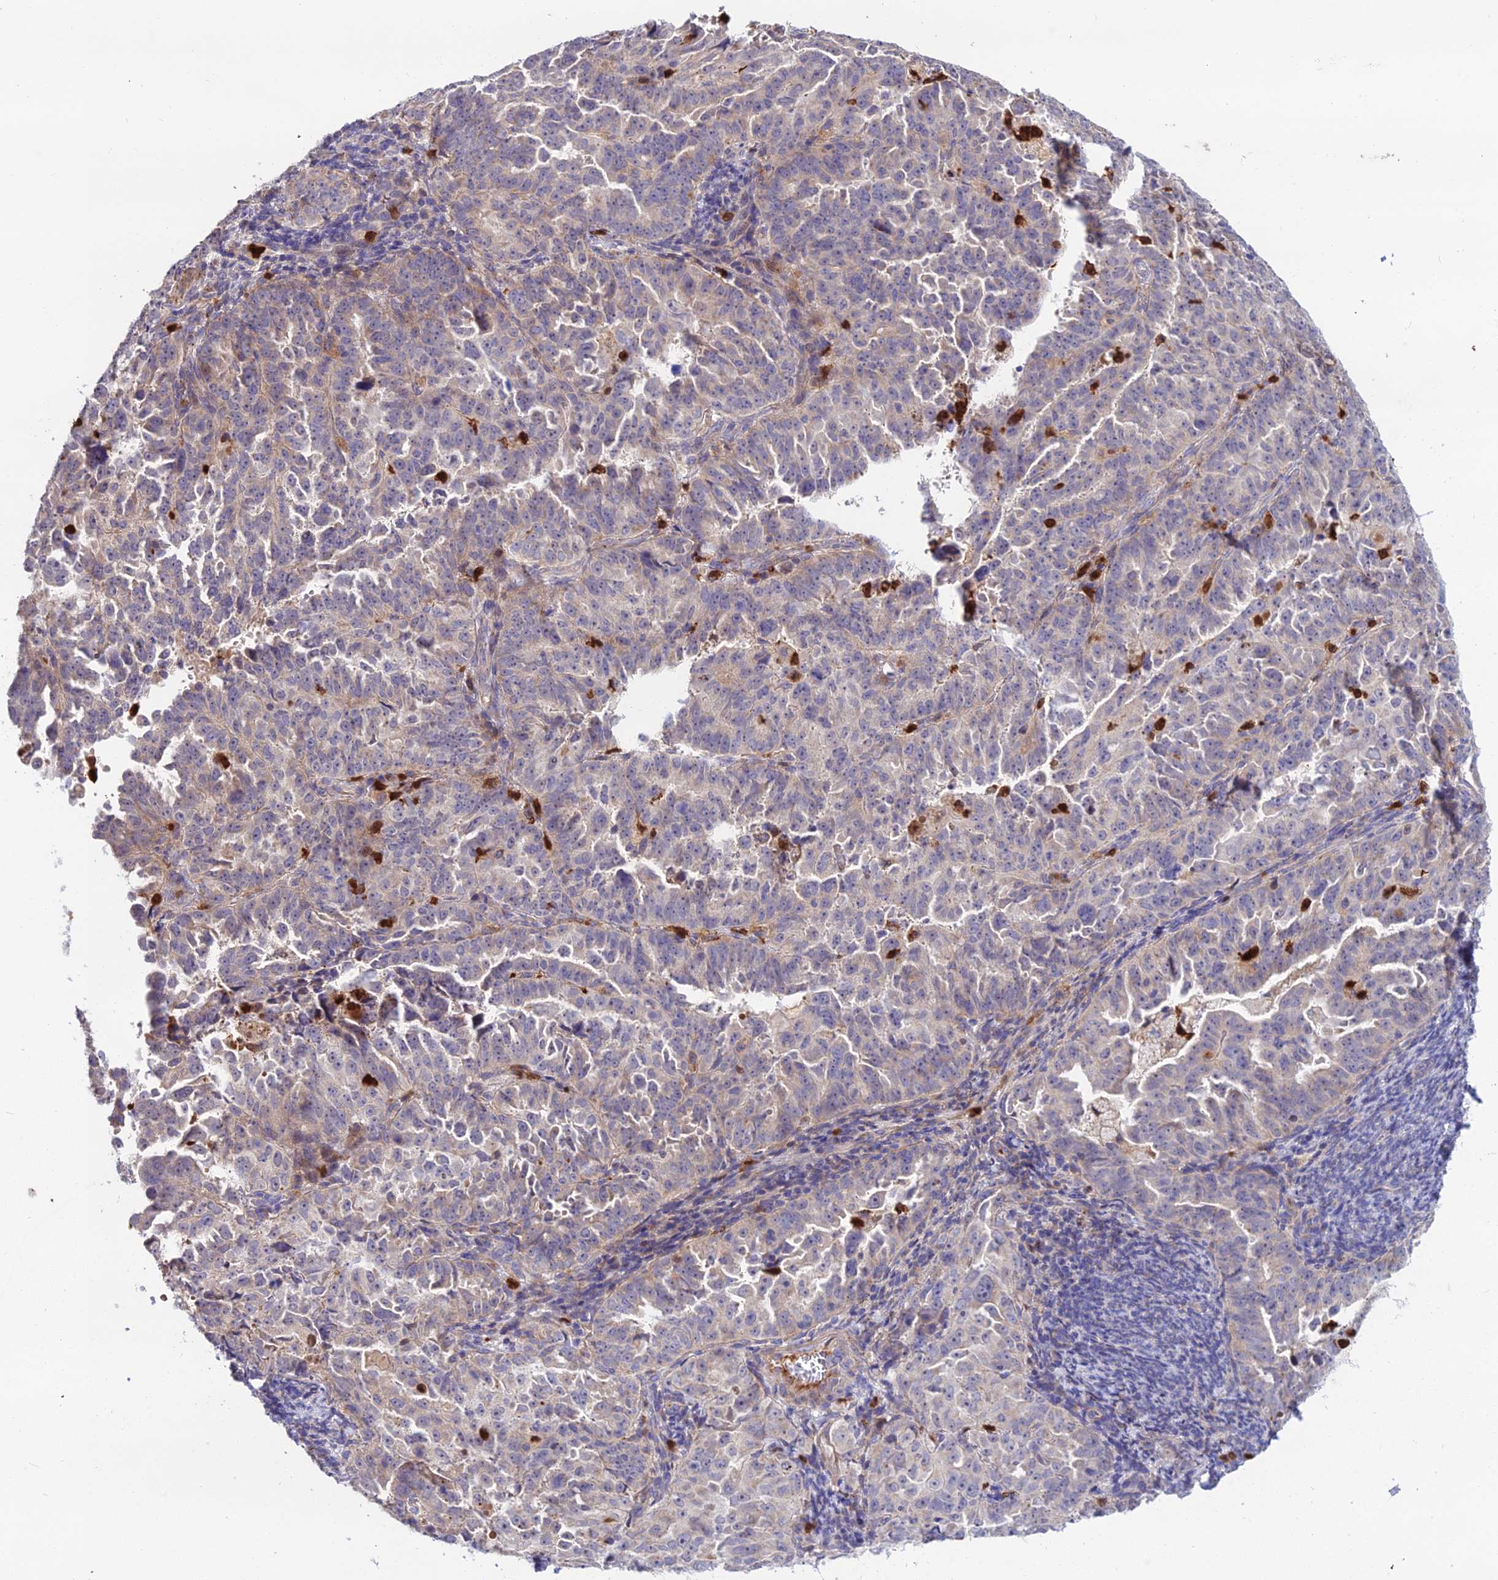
{"staining": {"intensity": "weak", "quantity": "<25%", "location": "cytoplasmic/membranous"}, "tissue": "endometrial cancer", "cell_type": "Tumor cells", "image_type": "cancer", "snomed": [{"axis": "morphology", "description": "Adenocarcinoma, NOS"}, {"axis": "topography", "description": "Endometrium"}], "caption": "There is no significant positivity in tumor cells of adenocarcinoma (endometrial).", "gene": "EID2", "patient": {"sex": "female", "age": 65}}